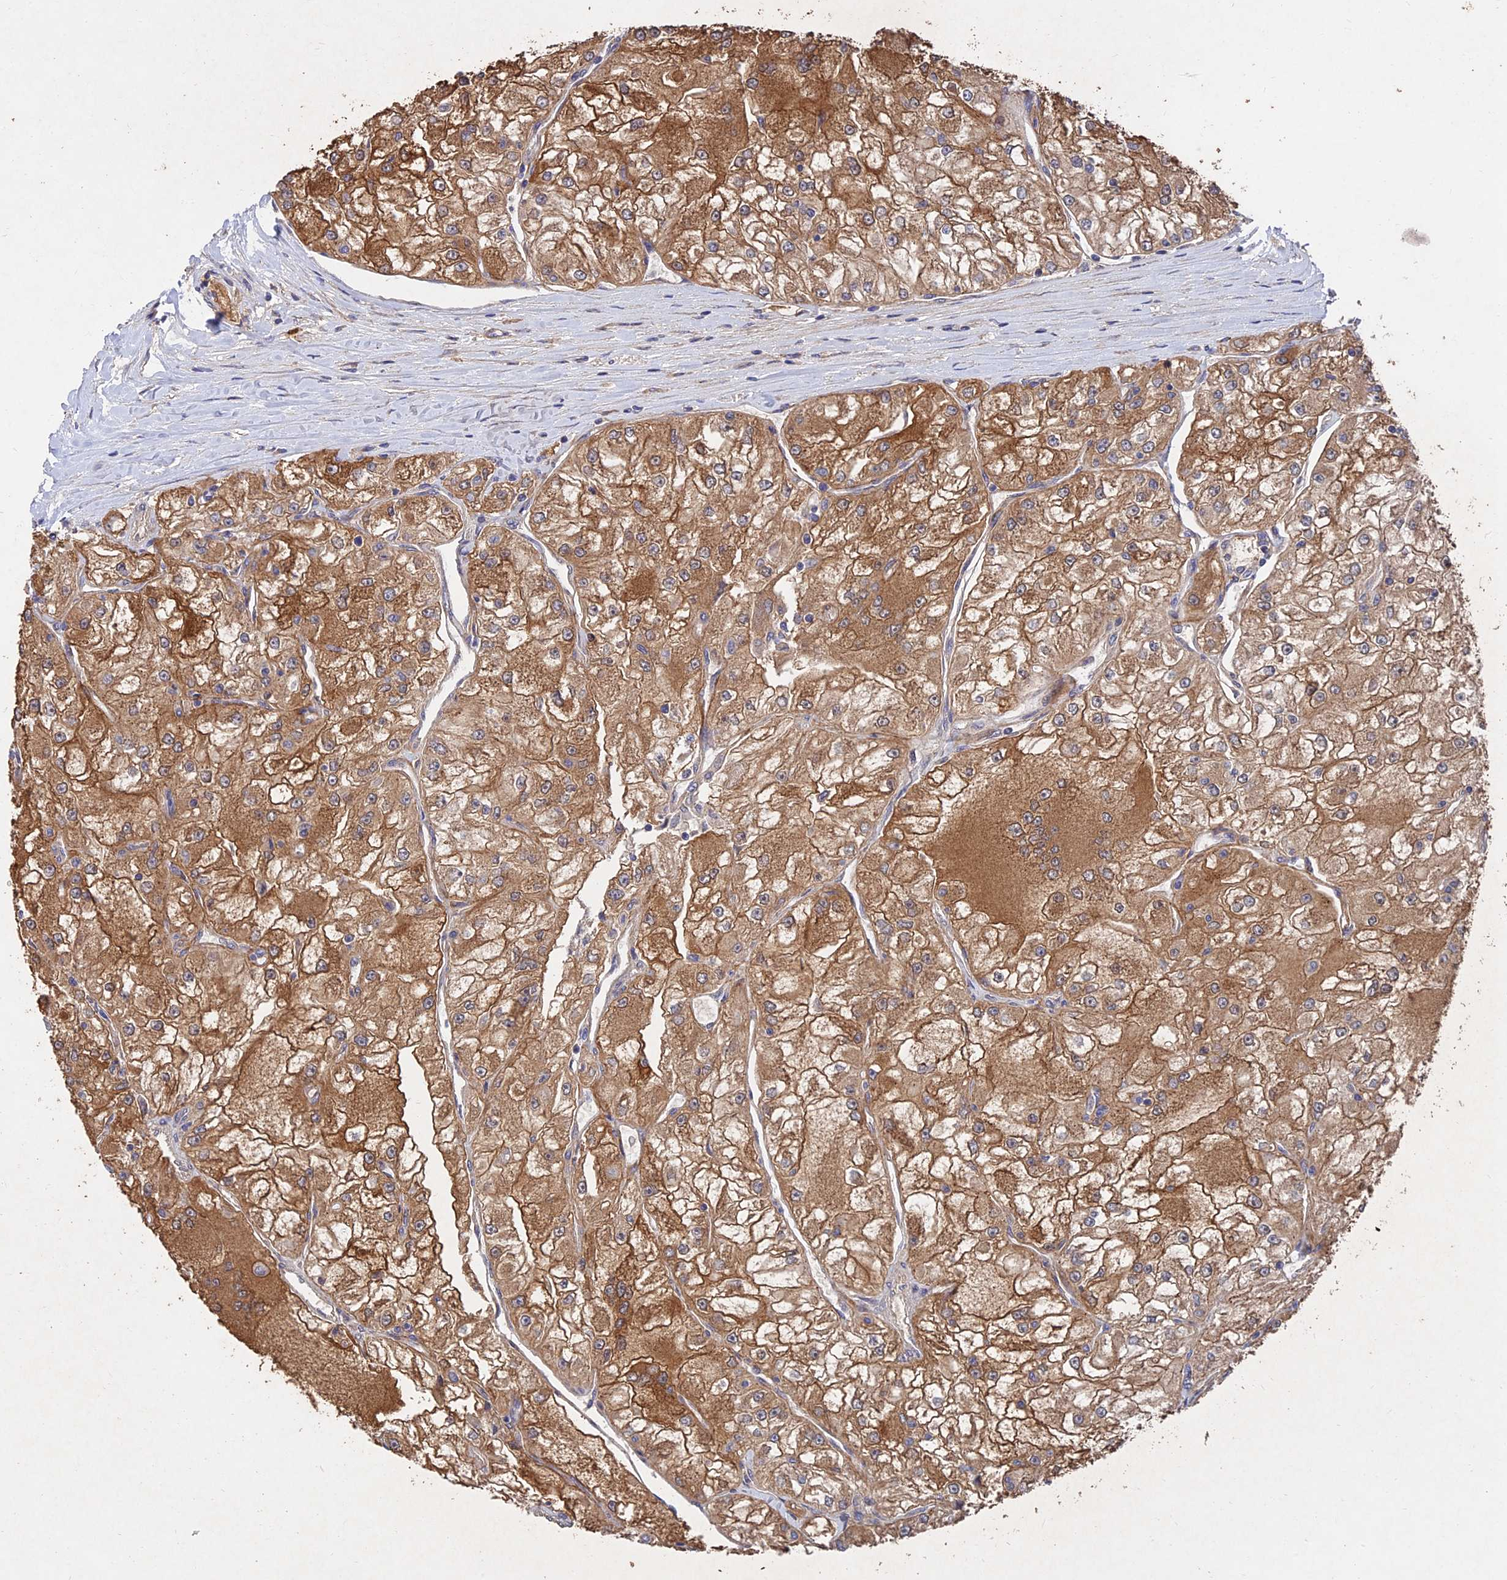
{"staining": {"intensity": "moderate", "quantity": ">75%", "location": "cytoplasmic/membranous"}, "tissue": "renal cancer", "cell_type": "Tumor cells", "image_type": "cancer", "snomed": [{"axis": "morphology", "description": "Adenocarcinoma, NOS"}, {"axis": "topography", "description": "Kidney"}], "caption": "Adenocarcinoma (renal) tissue displays moderate cytoplasmic/membranous positivity in about >75% of tumor cells, visualized by immunohistochemistry.", "gene": "SLC38A11", "patient": {"sex": "female", "age": 72}}